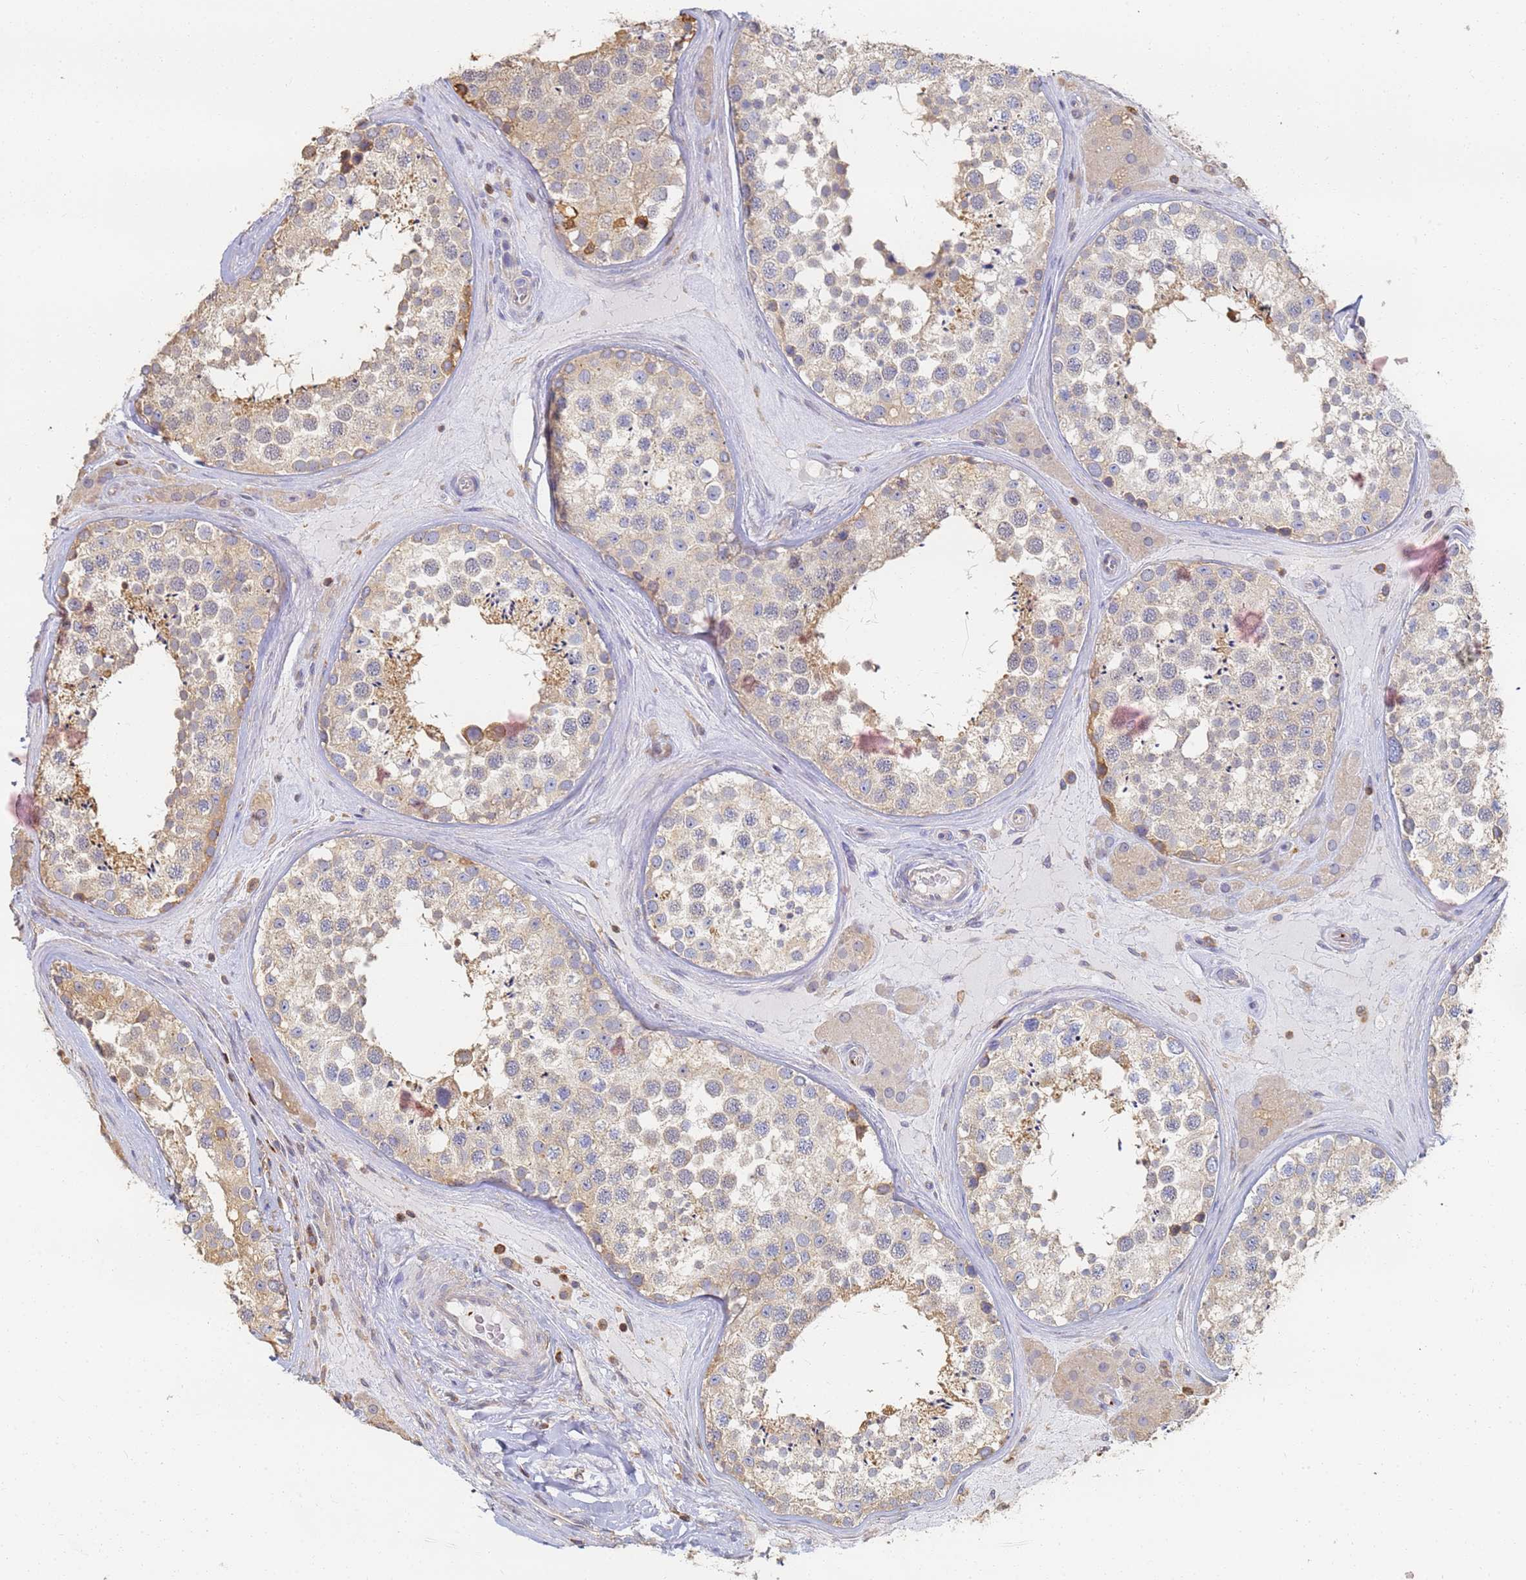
{"staining": {"intensity": "weak", "quantity": ">75%", "location": "cytoplasmic/membranous"}, "tissue": "testis", "cell_type": "Cells in seminiferous ducts", "image_type": "normal", "snomed": [{"axis": "morphology", "description": "Normal tissue, NOS"}, {"axis": "topography", "description": "Testis"}], "caption": "An immunohistochemistry (IHC) micrograph of unremarkable tissue is shown. Protein staining in brown shows weak cytoplasmic/membranous positivity in testis within cells in seminiferous ducts.", "gene": "BIN2", "patient": {"sex": "male", "age": 46}}